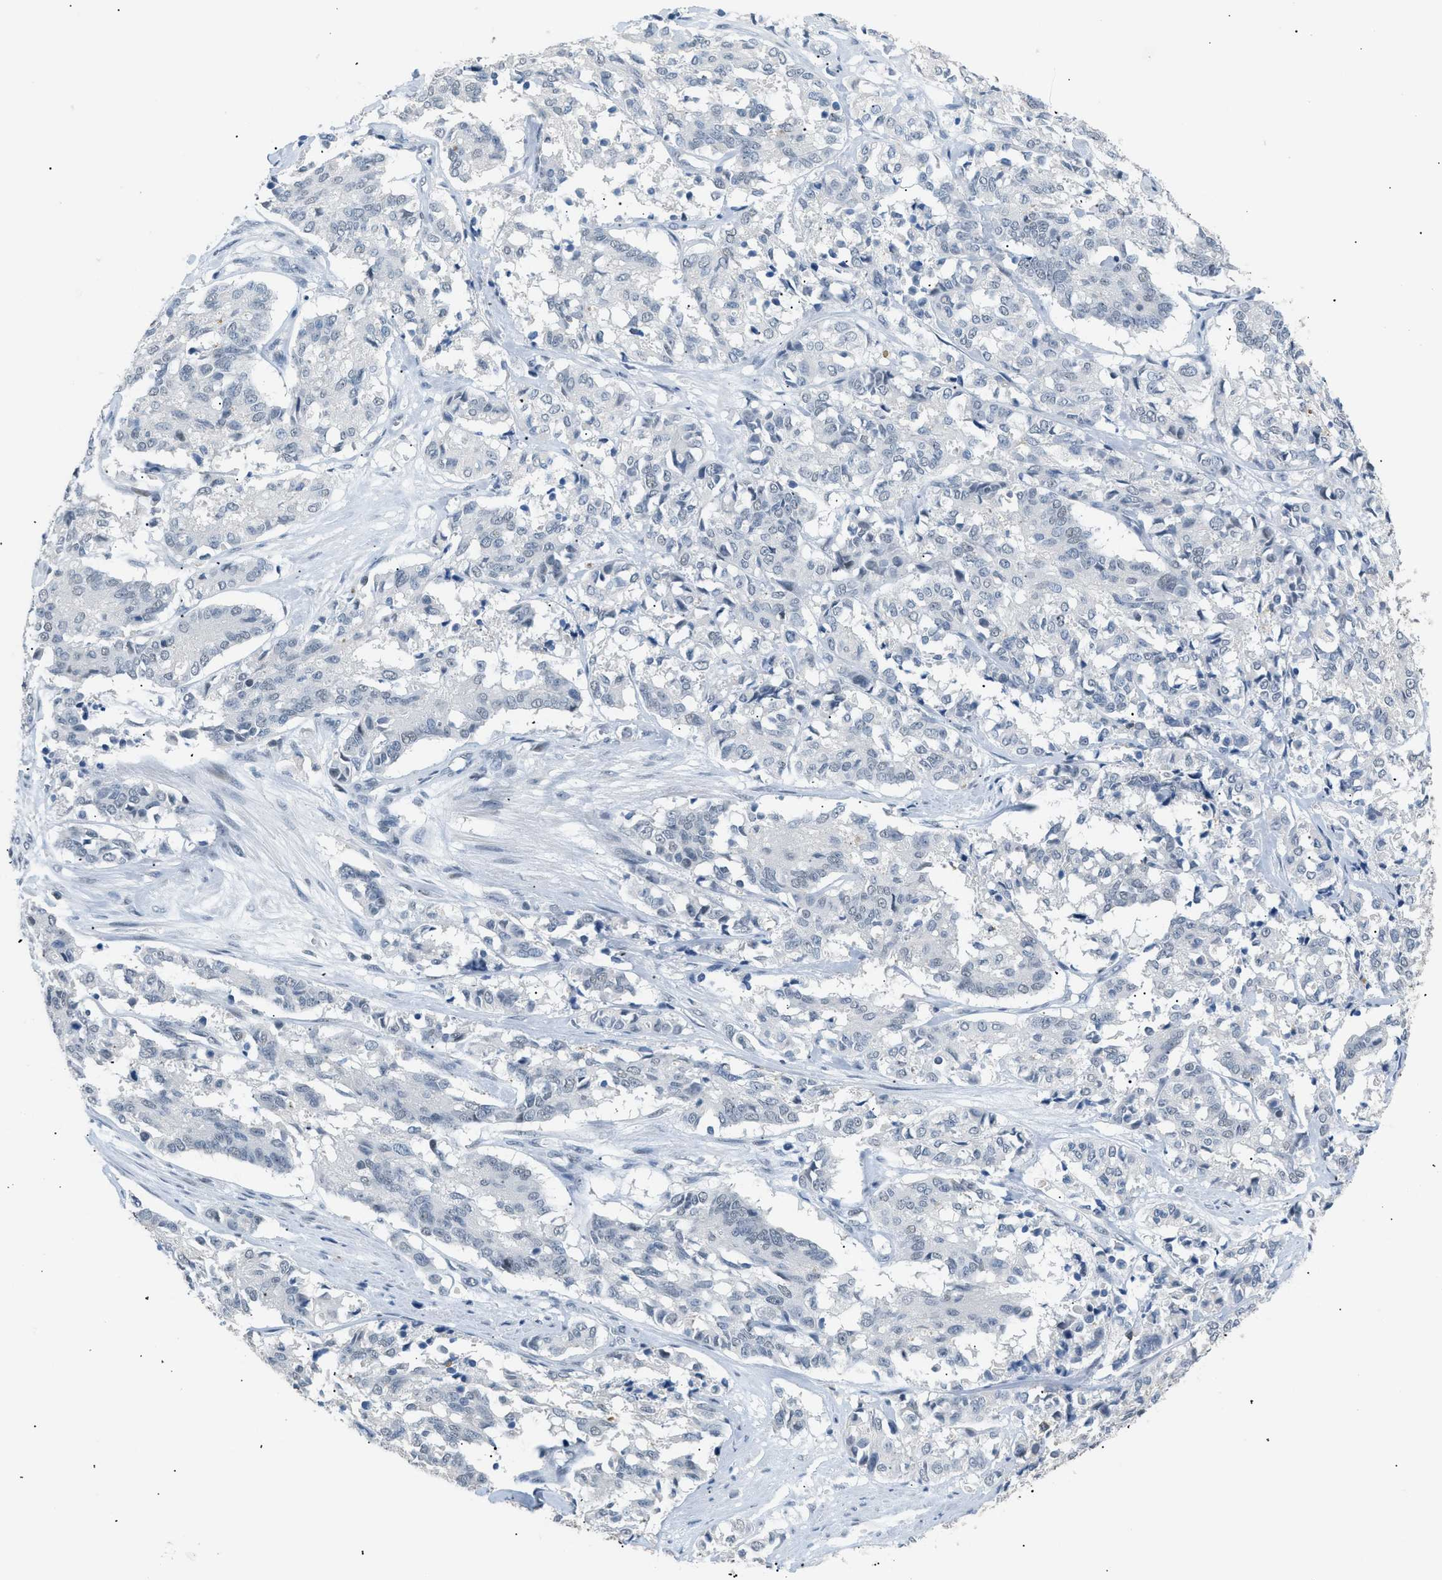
{"staining": {"intensity": "weak", "quantity": "<25%", "location": "nuclear"}, "tissue": "cervical cancer", "cell_type": "Tumor cells", "image_type": "cancer", "snomed": [{"axis": "morphology", "description": "Squamous cell carcinoma, NOS"}, {"axis": "topography", "description": "Cervix"}], "caption": "Tumor cells are negative for protein expression in human squamous cell carcinoma (cervical). (DAB (3,3'-diaminobenzidine) immunohistochemistry with hematoxylin counter stain).", "gene": "KCNC3", "patient": {"sex": "female", "age": 35}}